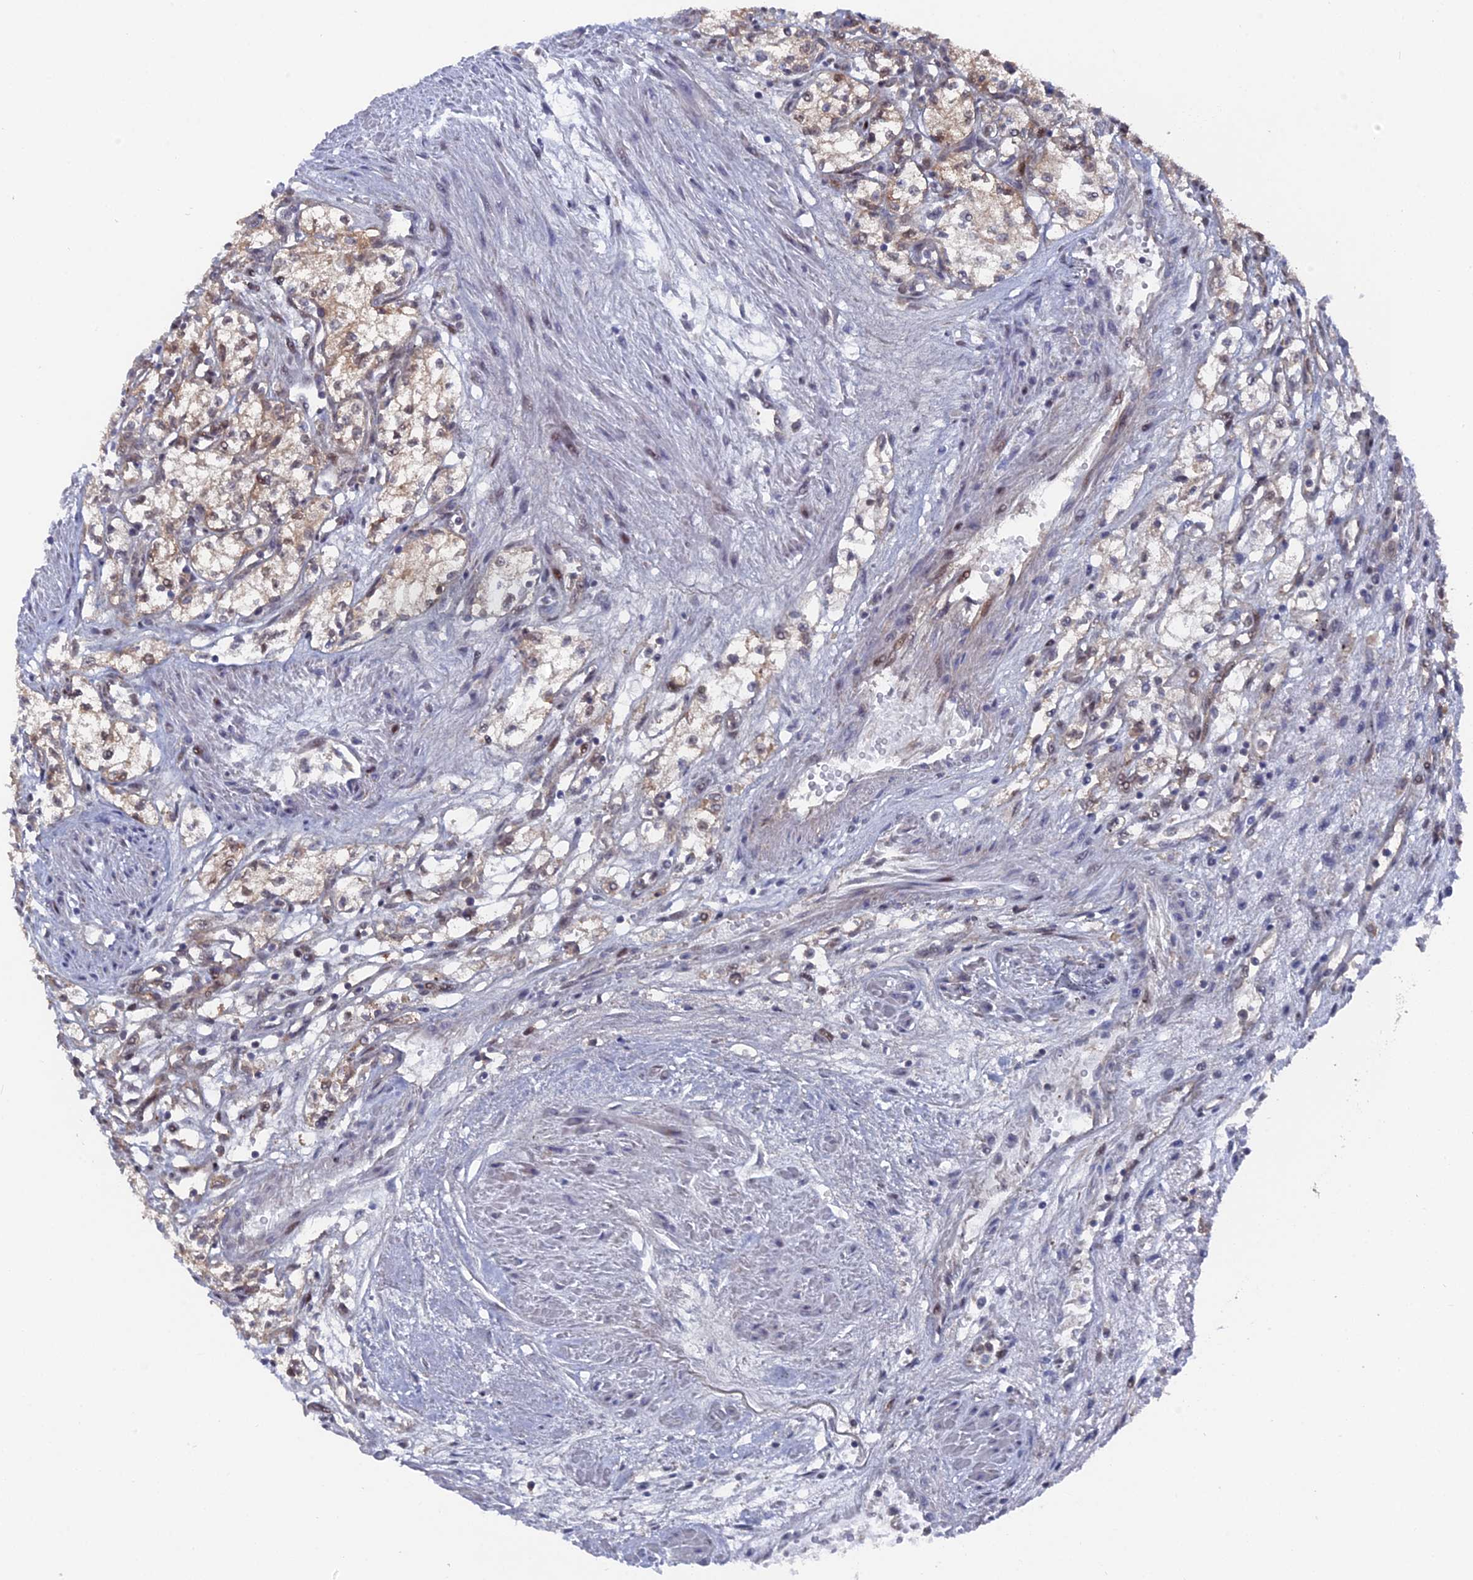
{"staining": {"intensity": "moderate", "quantity": "25%-75%", "location": "cytoplasmic/membranous"}, "tissue": "renal cancer", "cell_type": "Tumor cells", "image_type": "cancer", "snomed": [{"axis": "morphology", "description": "Adenocarcinoma, NOS"}, {"axis": "topography", "description": "Kidney"}], "caption": "Renal cancer was stained to show a protein in brown. There is medium levels of moderate cytoplasmic/membranous staining in about 25%-75% of tumor cells.", "gene": "UNC5D", "patient": {"sex": "male", "age": 59}}